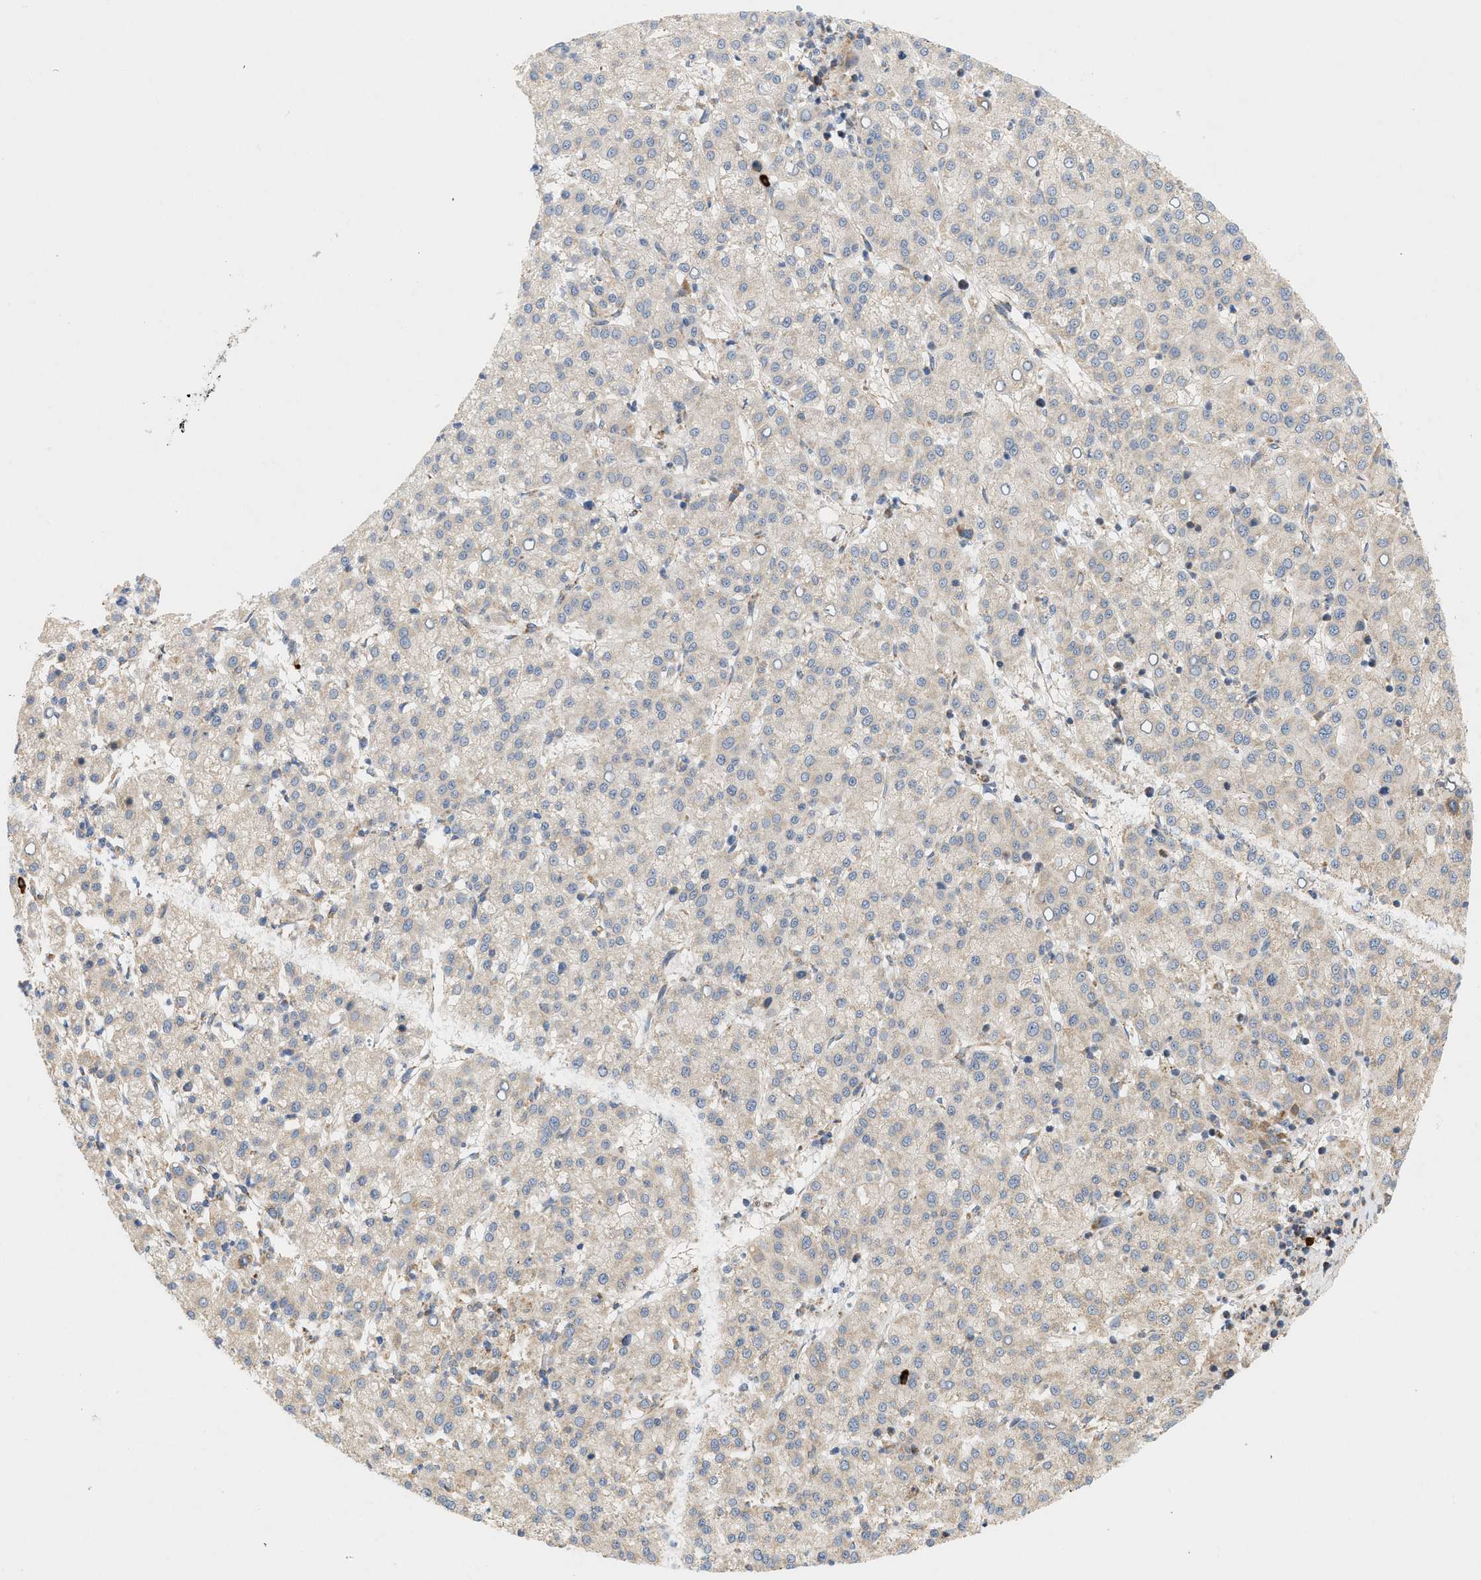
{"staining": {"intensity": "weak", "quantity": "<25%", "location": "cytoplasmic/membranous"}, "tissue": "liver cancer", "cell_type": "Tumor cells", "image_type": "cancer", "snomed": [{"axis": "morphology", "description": "Carcinoma, Hepatocellular, NOS"}, {"axis": "topography", "description": "Liver"}], "caption": "The immunohistochemistry histopathology image has no significant staining in tumor cells of liver cancer (hepatocellular carcinoma) tissue.", "gene": "MCU", "patient": {"sex": "female", "age": 58}}